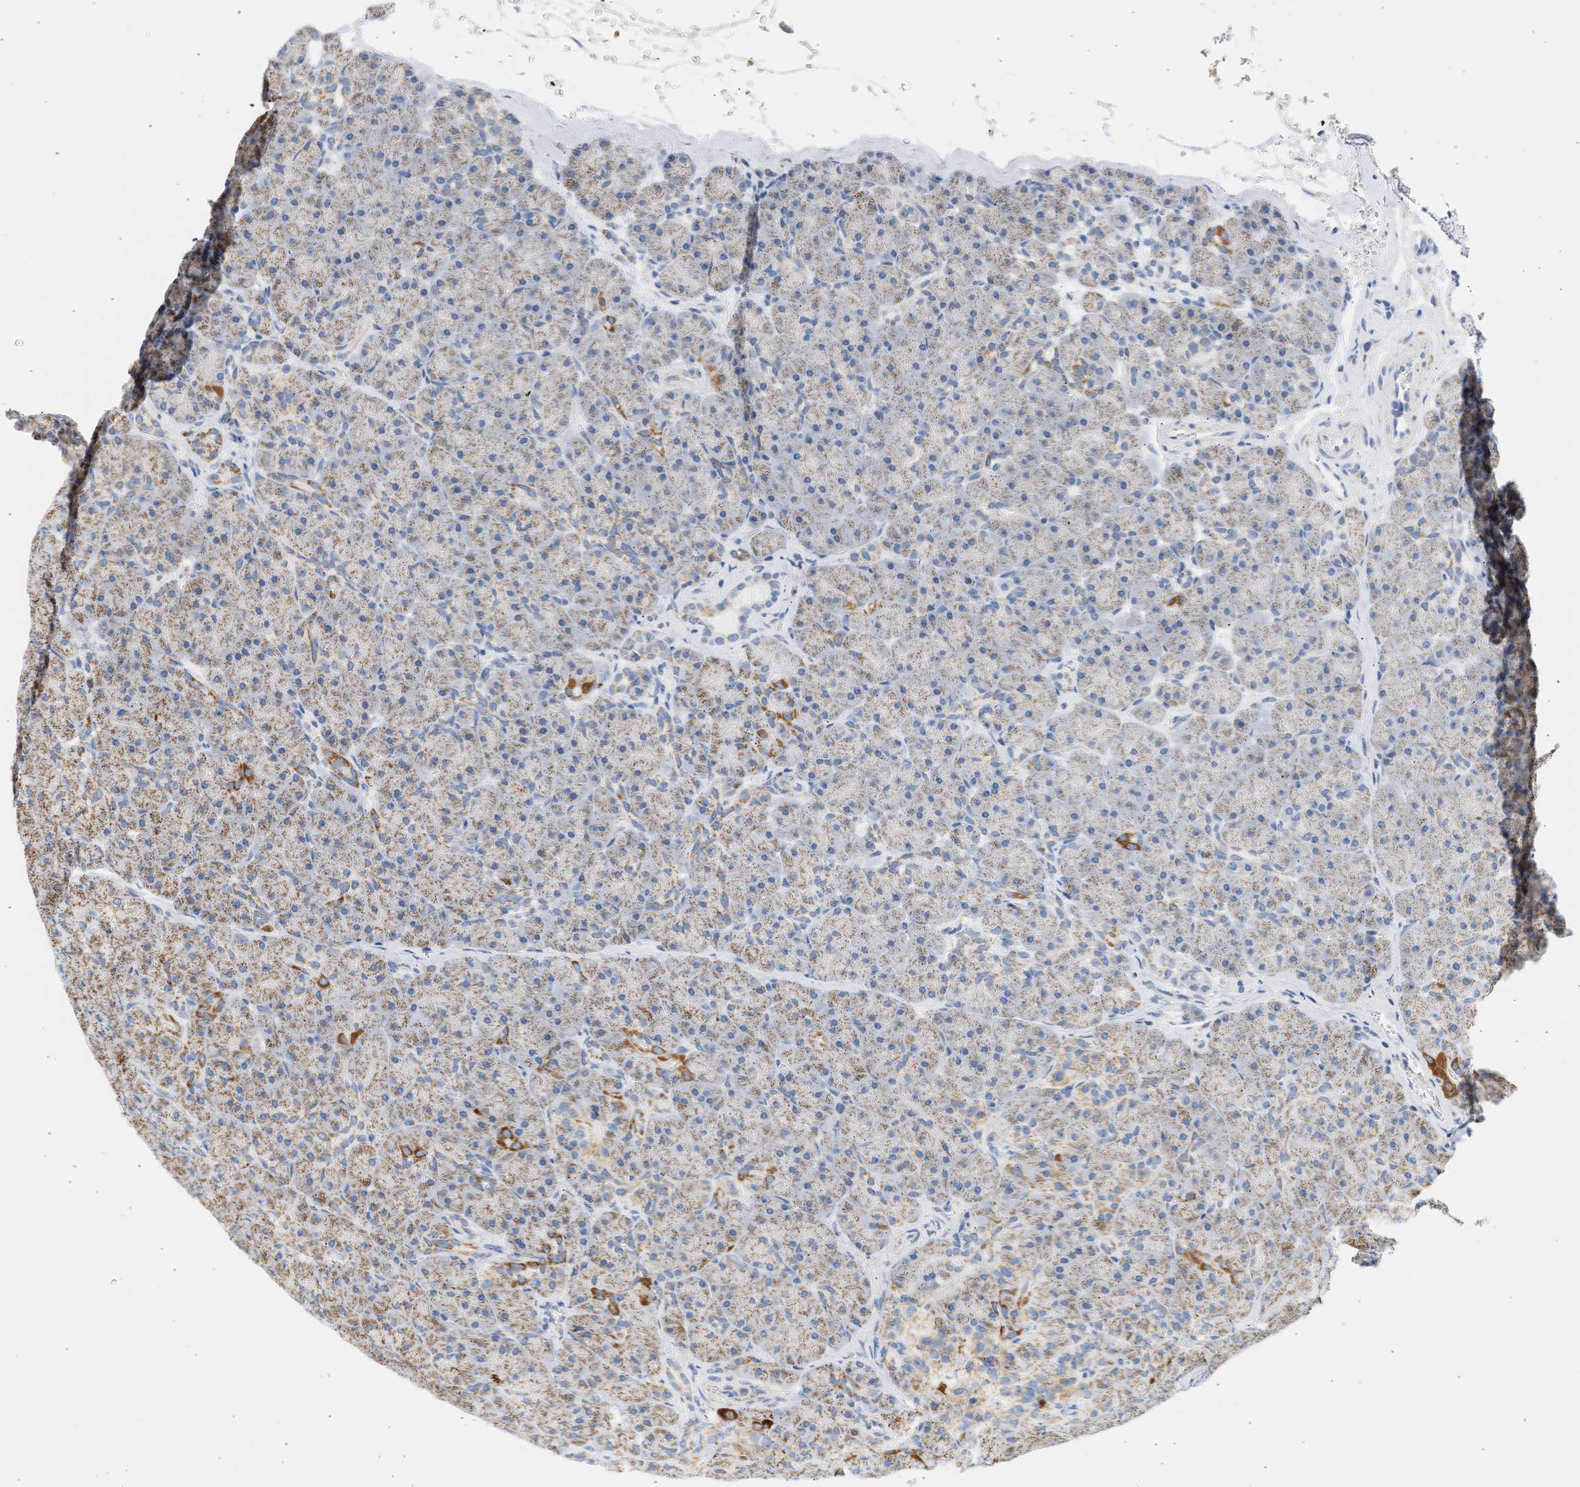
{"staining": {"intensity": "strong", "quantity": "<25%", "location": "cytoplasmic/membranous"}, "tissue": "pancreas", "cell_type": "Exocrine glandular cells", "image_type": "normal", "snomed": [{"axis": "morphology", "description": "Normal tissue, NOS"}, {"axis": "topography", "description": "Pancreas"}], "caption": "Pancreas stained with immunohistochemistry (IHC) shows strong cytoplasmic/membranous staining in approximately <25% of exocrine glandular cells.", "gene": "GRPEL2", "patient": {"sex": "male", "age": 66}}